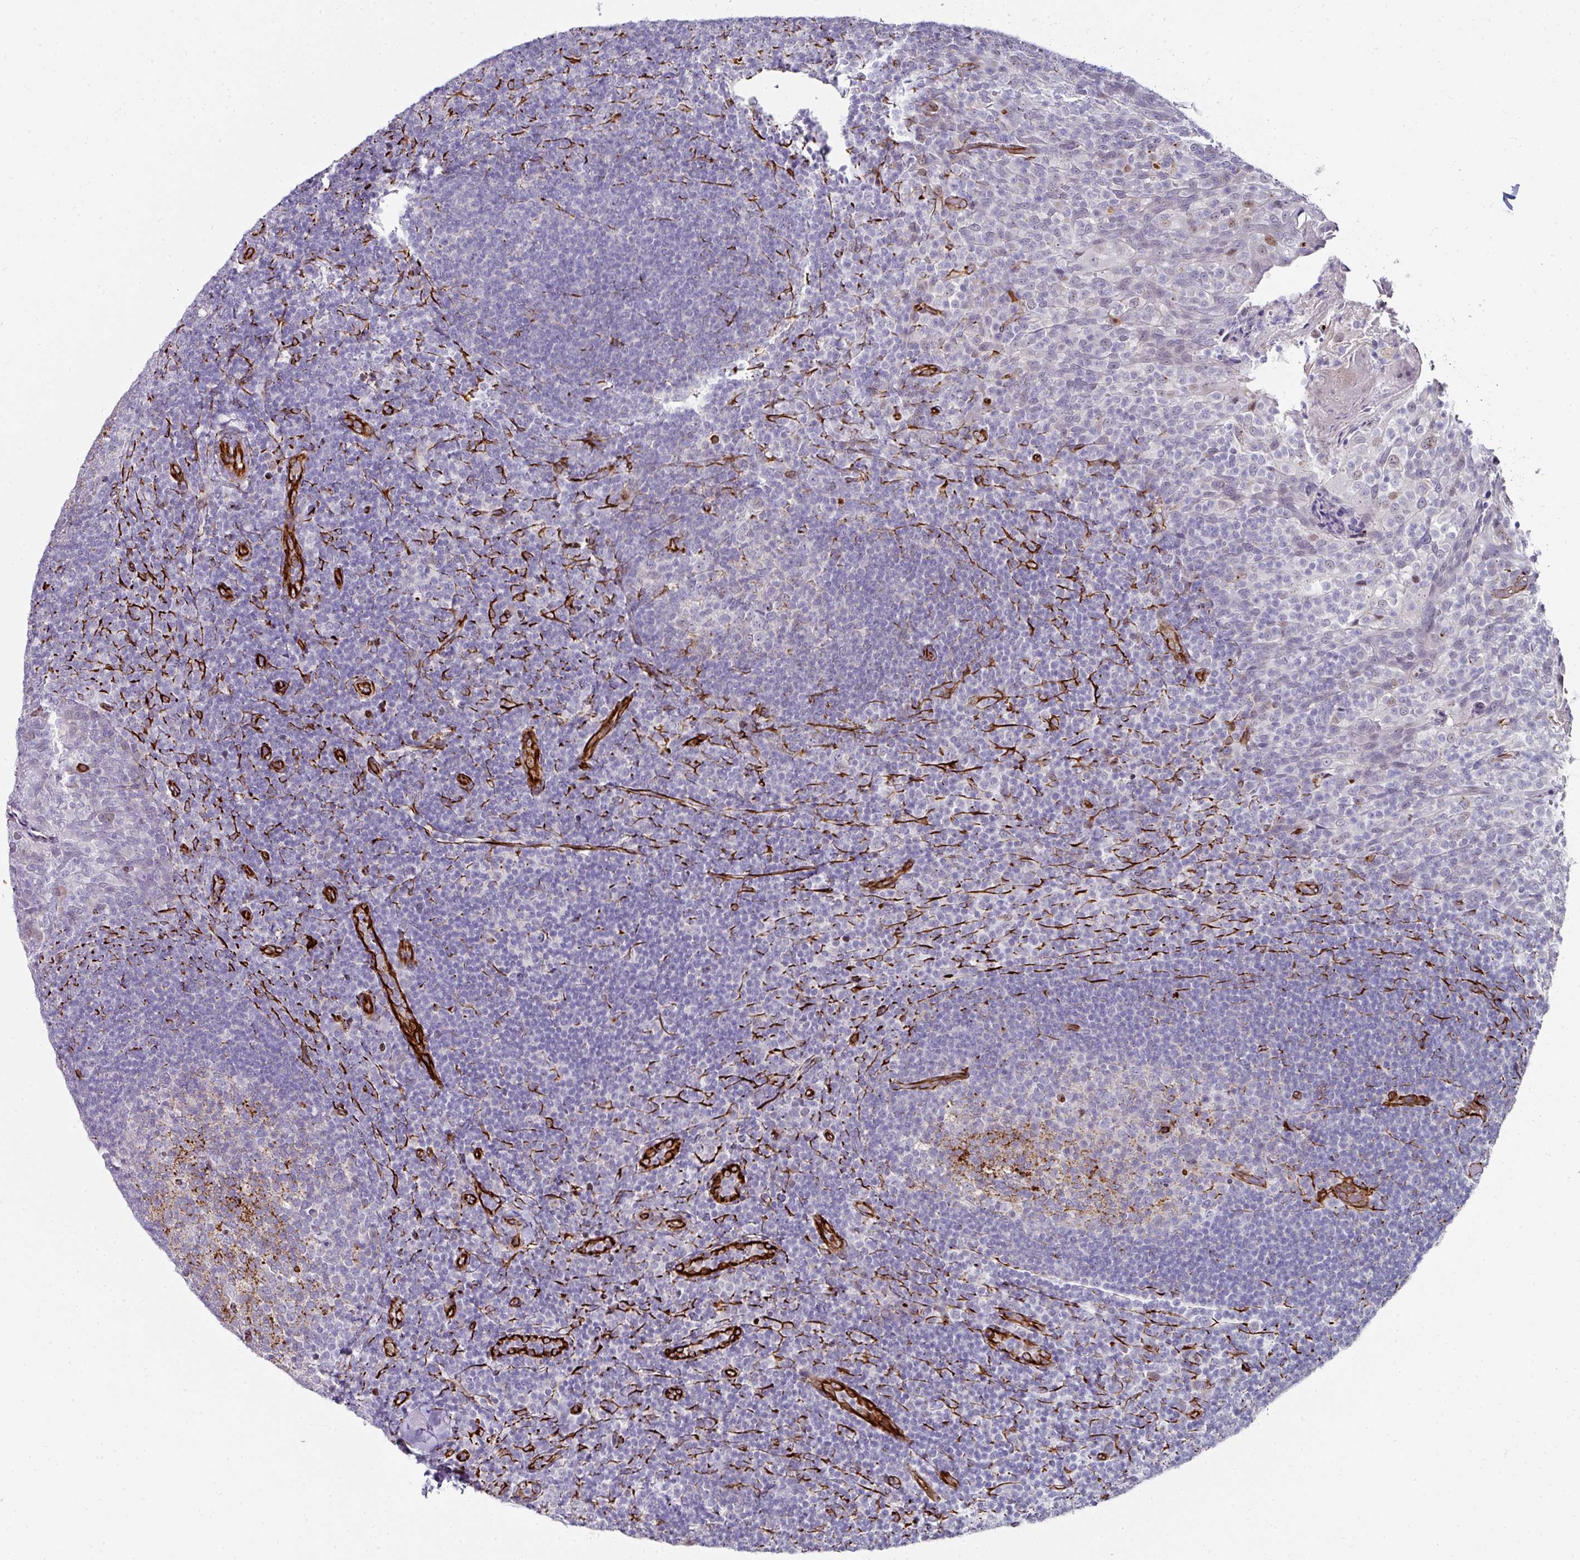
{"staining": {"intensity": "moderate", "quantity": "<25%", "location": "cytoplasmic/membranous"}, "tissue": "tonsil", "cell_type": "Germinal center cells", "image_type": "normal", "snomed": [{"axis": "morphology", "description": "Normal tissue, NOS"}, {"axis": "topography", "description": "Tonsil"}], "caption": "Moderate cytoplasmic/membranous staining is appreciated in about <25% of germinal center cells in normal tonsil.", "gene": "TMPRSS9", "patient": {"sex": "female", "age": 10}}